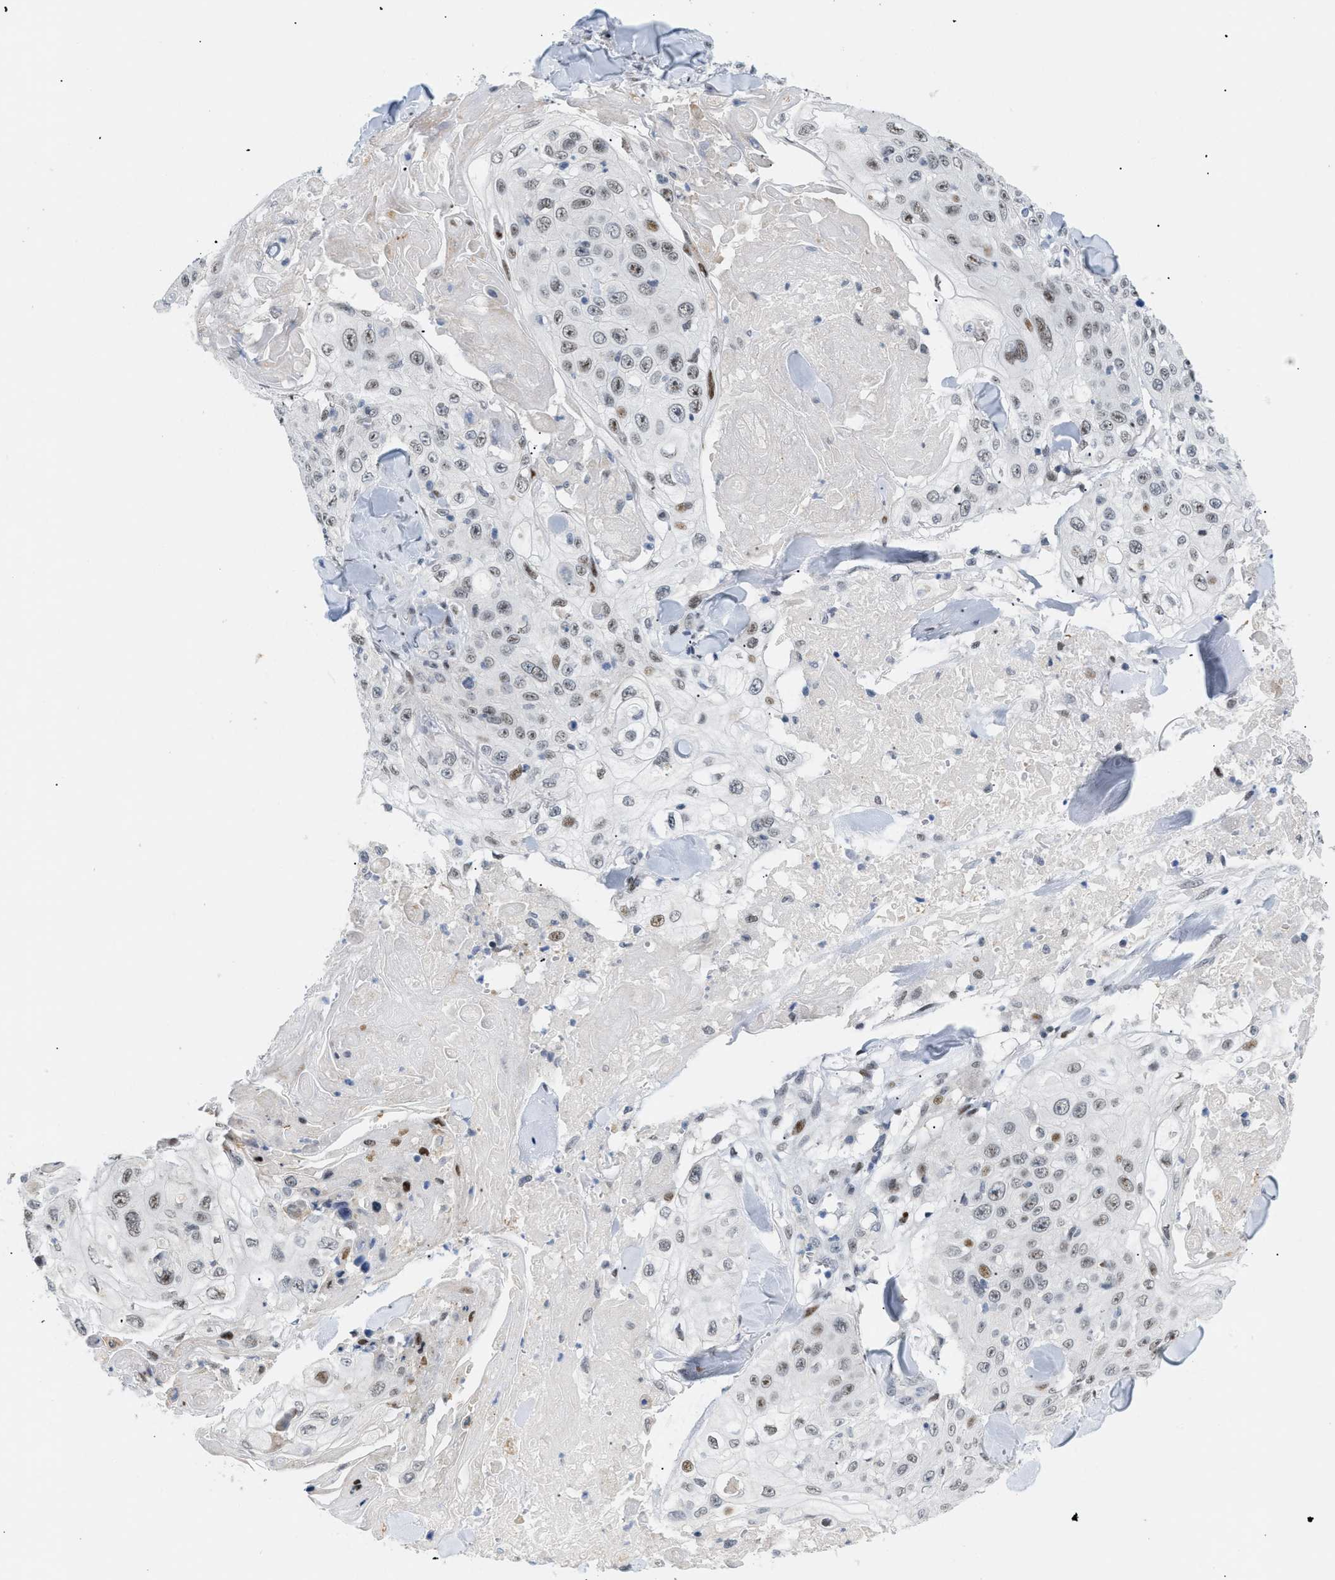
{"staining": {"intensity": "moderate", "quantity": ">75%", "location": "nuclear"}, "tissue": "skin cancer", "cell_type": "Tumor cells", "image_type": "cancer", "snomed": [{"axis": "morphology", "description": "Squamous cell carcinoma, NOS"}, {"axis": "topography", "description": "Skin"}], "caption": "Immunohistochemical staining of human squamous cell carcinoma (skin) shows medium levels of moderate nuclear positivity in about >75% of tumor cells. (Brightfield microscopy of DAB IHC at high magnification).", "gene": "MED1", "patient": {"sex": "male", "age": 86}}